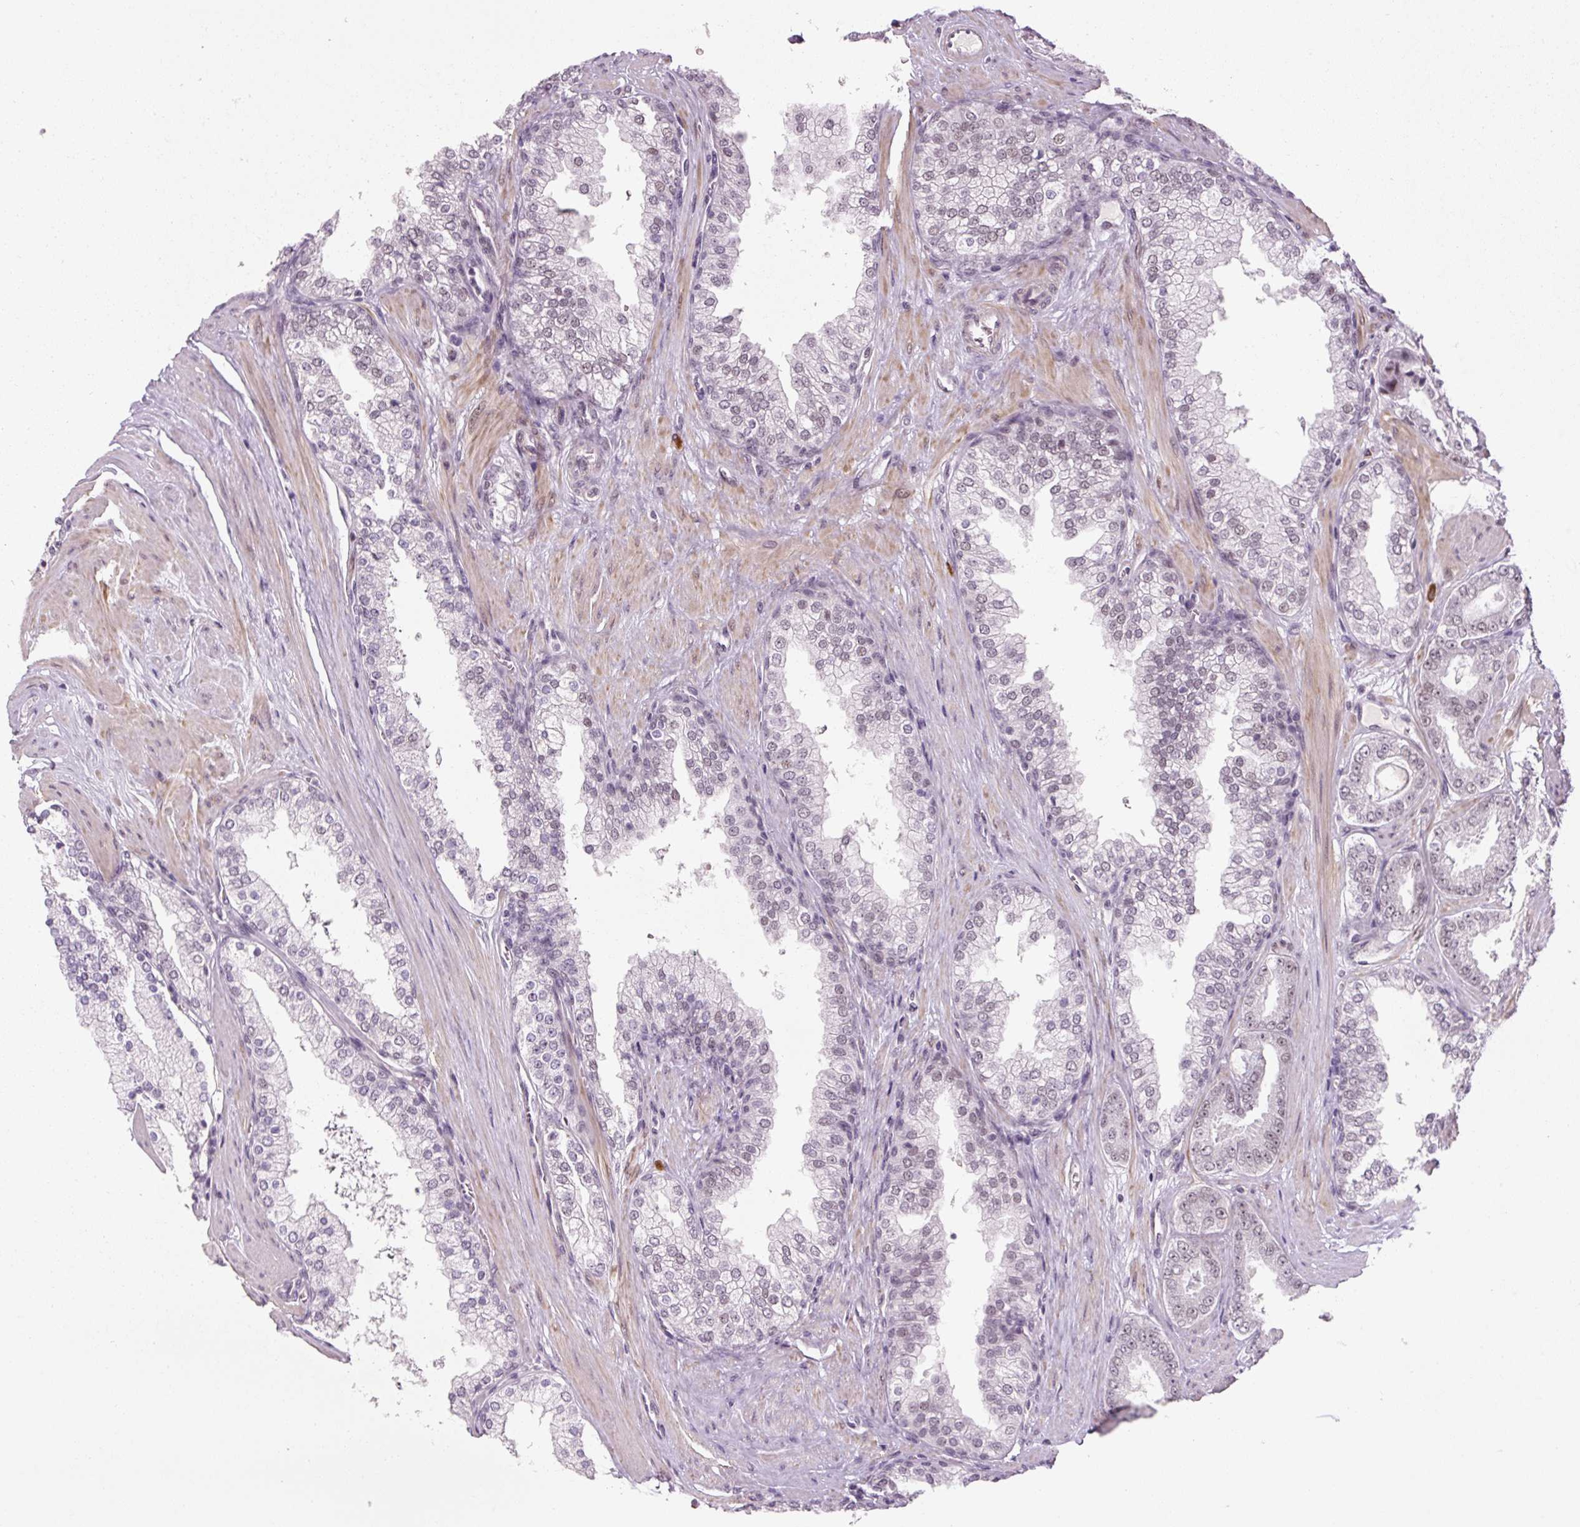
{"staining": {"intensity": "weak", "quantity": "<25%", "location": "nuclear"}, "tissue": "prostate cancer", "cell_type": "Tumor cells", "image_type": "cancer", "snomed": [{"axis": "morphology", "description": "Adenocarcinoma, Low grade"}, {"axis": "topography", "description": "Prostate"}], "caption": "The immunohistochemistry histopathology image has no significant expression in tumor cells of adenocarcinoma (low-grade) (prostate) tissue.", "gene": "U2AF2", "patient": {"sex": "male", "age": 42}}